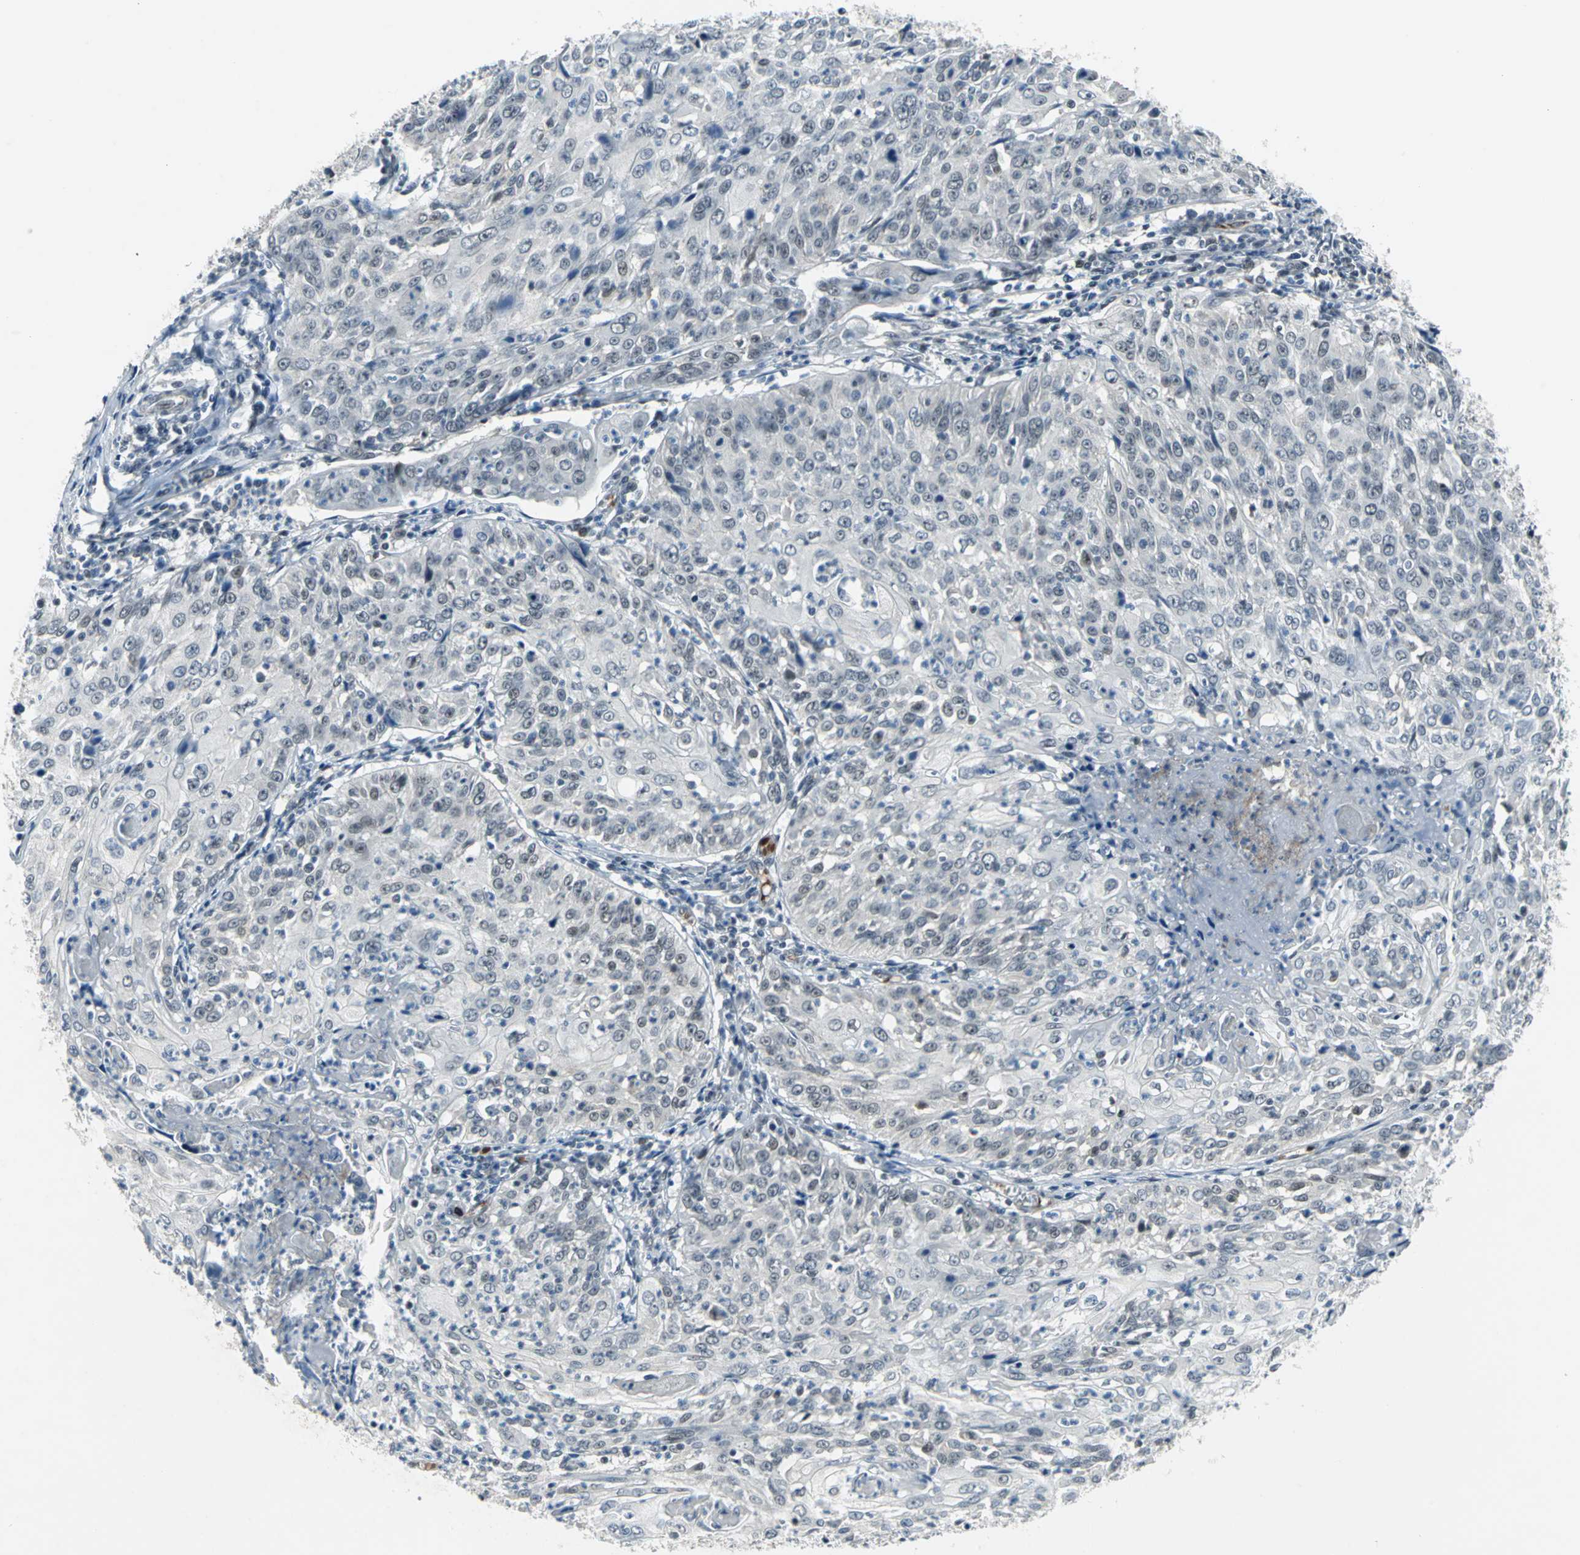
{"staining": {"intensity": "weak", "quantity": "25%-75%", "location": "nuclear"}, "tissue": "cervical cancer", "cell_type": "Tumor cells", "image_type": "cancer", "snomed": [{"axis": "morphology", "description": "Squamous cell carcinoma, NOS"}, {"axis": "topography", "description": "Cervix"}], "caption": "Tumor cells exhibit low levels of weak nuclear staining in approximately 25%-75% of cells in human cervical cancer (squamous cell carcinoma).", "gene": "GLI3", "patient": {"sex": "female", "age": 39}}